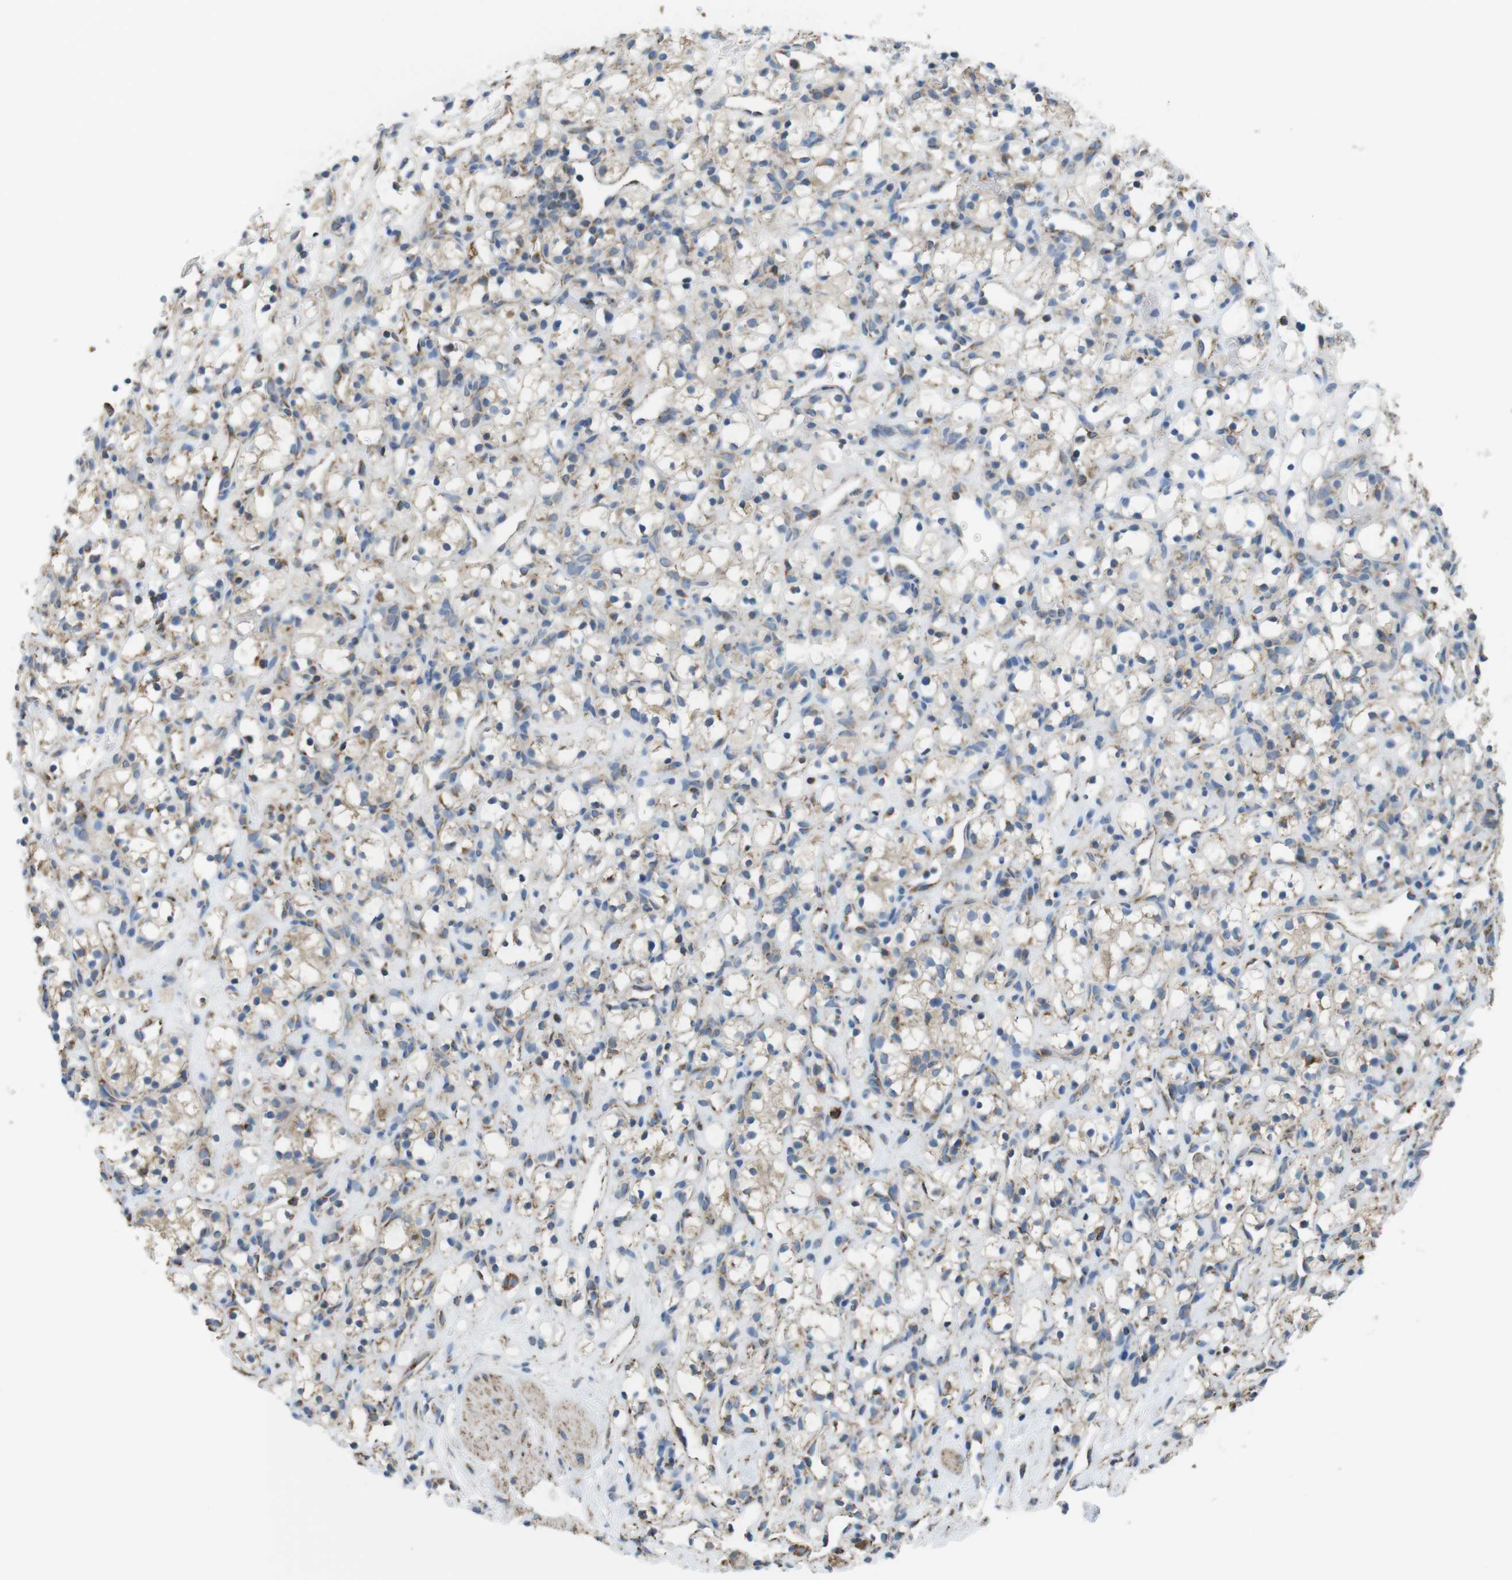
{"staining": {"intensity": "weak", "quantity": "<25%", "location": "cytoplasmic/membranous"}, "tissue": "renal cancer", "cell_type": "Tumor cells", "image_type": "cancer", "snomed": [{"axis": "morphology", "description": "Adenocarcinoma, NOS"}, {"axis": "topography", "description": "Kidney"}], "caption": "The immunohistochemistry photomicrograph has no significant staining in tumor cells of renal cancer (adenocarcinoma) tissue.", "gene": "GRIK2", "patient": {"sex": "female", "age": 60}}